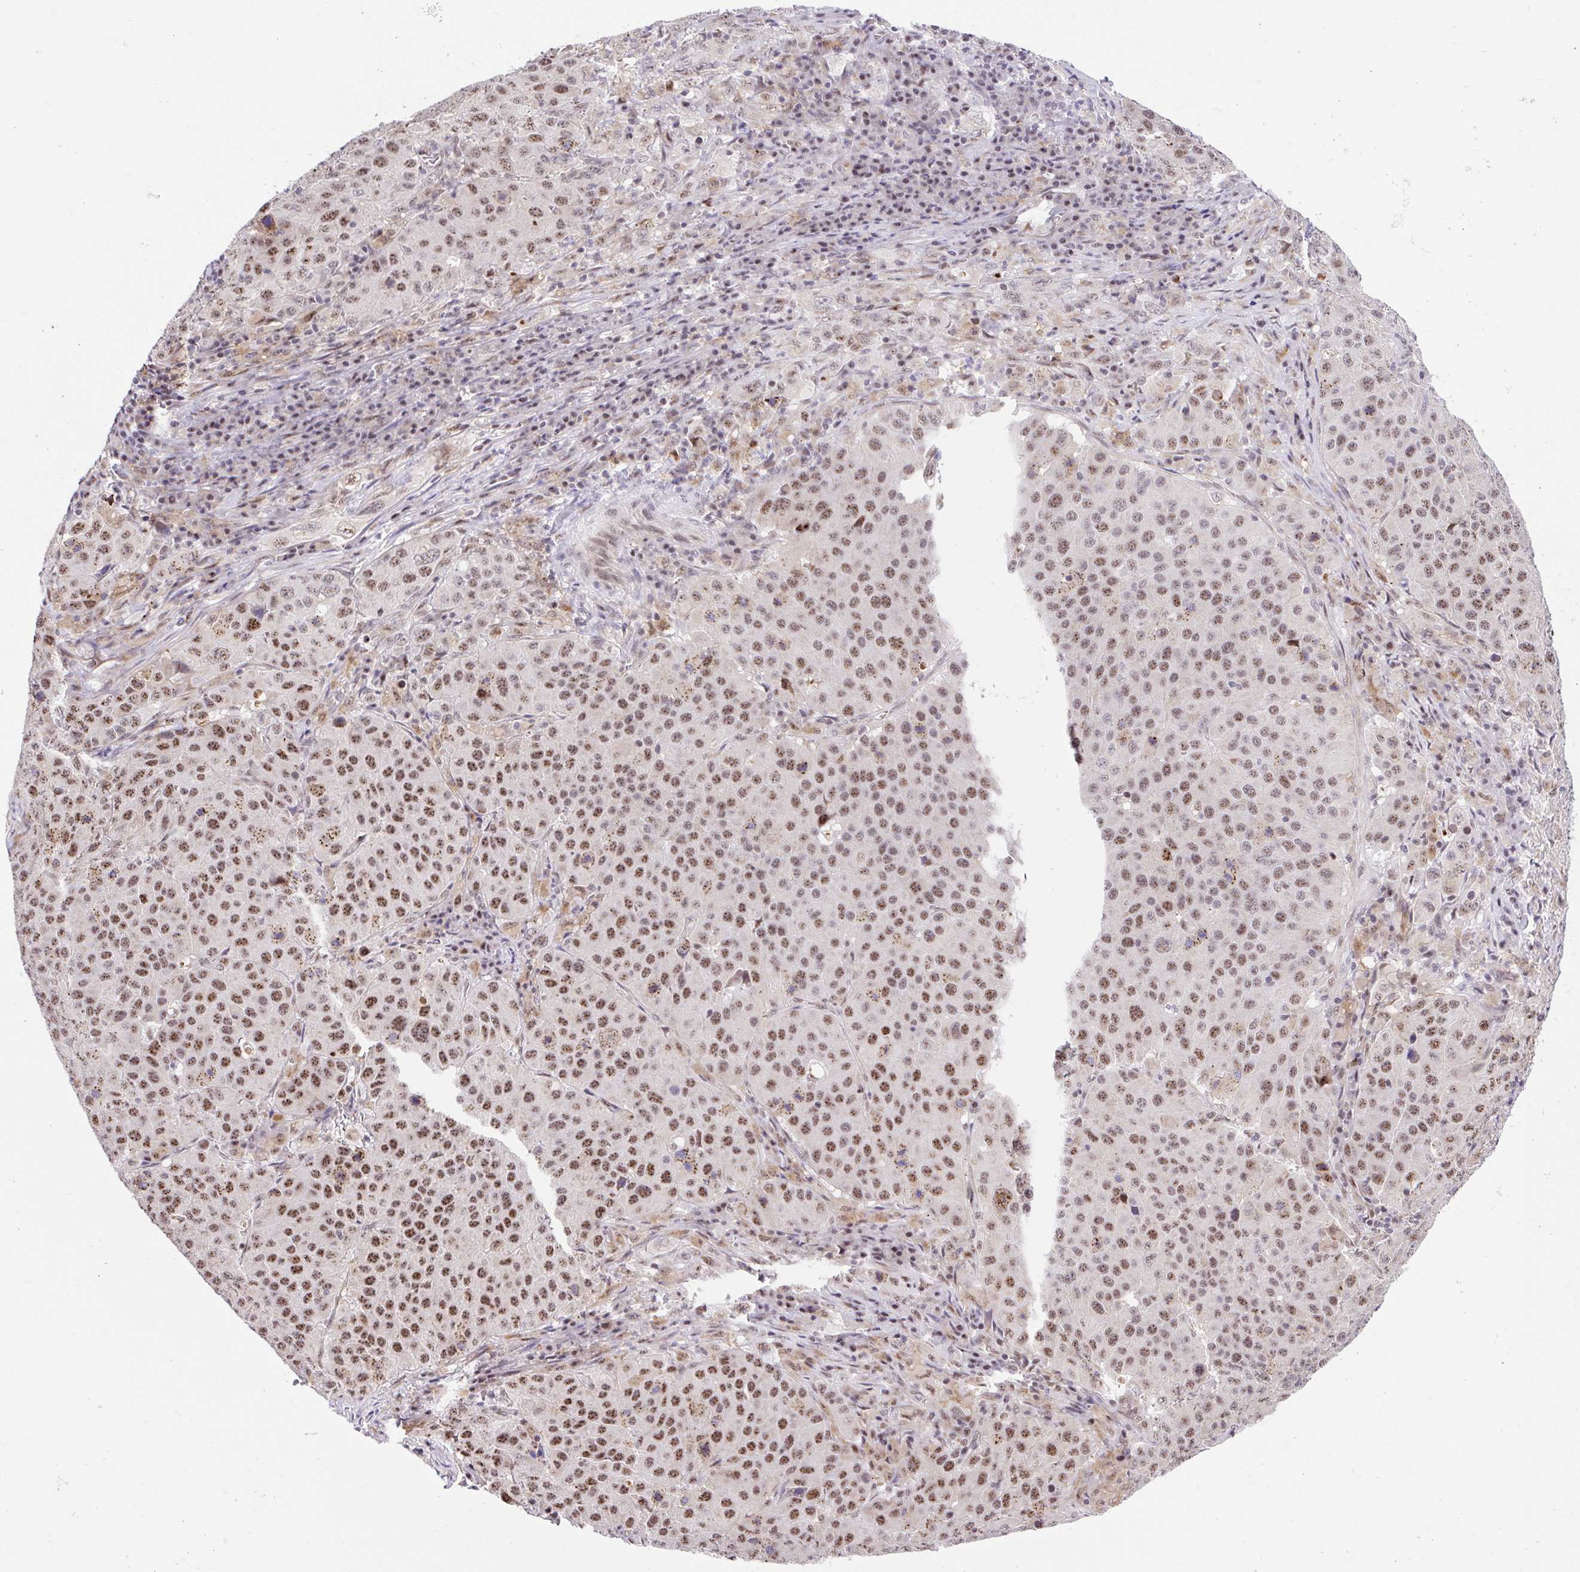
{"staining": {"intensity": "moderate", "quantity": ">75%", "location": "nuclear"}, "tissue": "stomach cancer", "cell_type": "Tumor cells", "image_type": "cancer", "snomed": [{"axis": "morphology", "description": "Adenocarcinoma, NOS"}, {"axis": "topography", "description": "Stomach"}], "caption": "This micrograph shows stomach adenocarcinoma stained with immunohistochemistry to label a protein in brown. The nuclear of tumor cells show moderate positivity for the protein. Nuclei are counter-stained blue.", "gene": "ERG", "patient": {"sex": "male", "age": 71}}